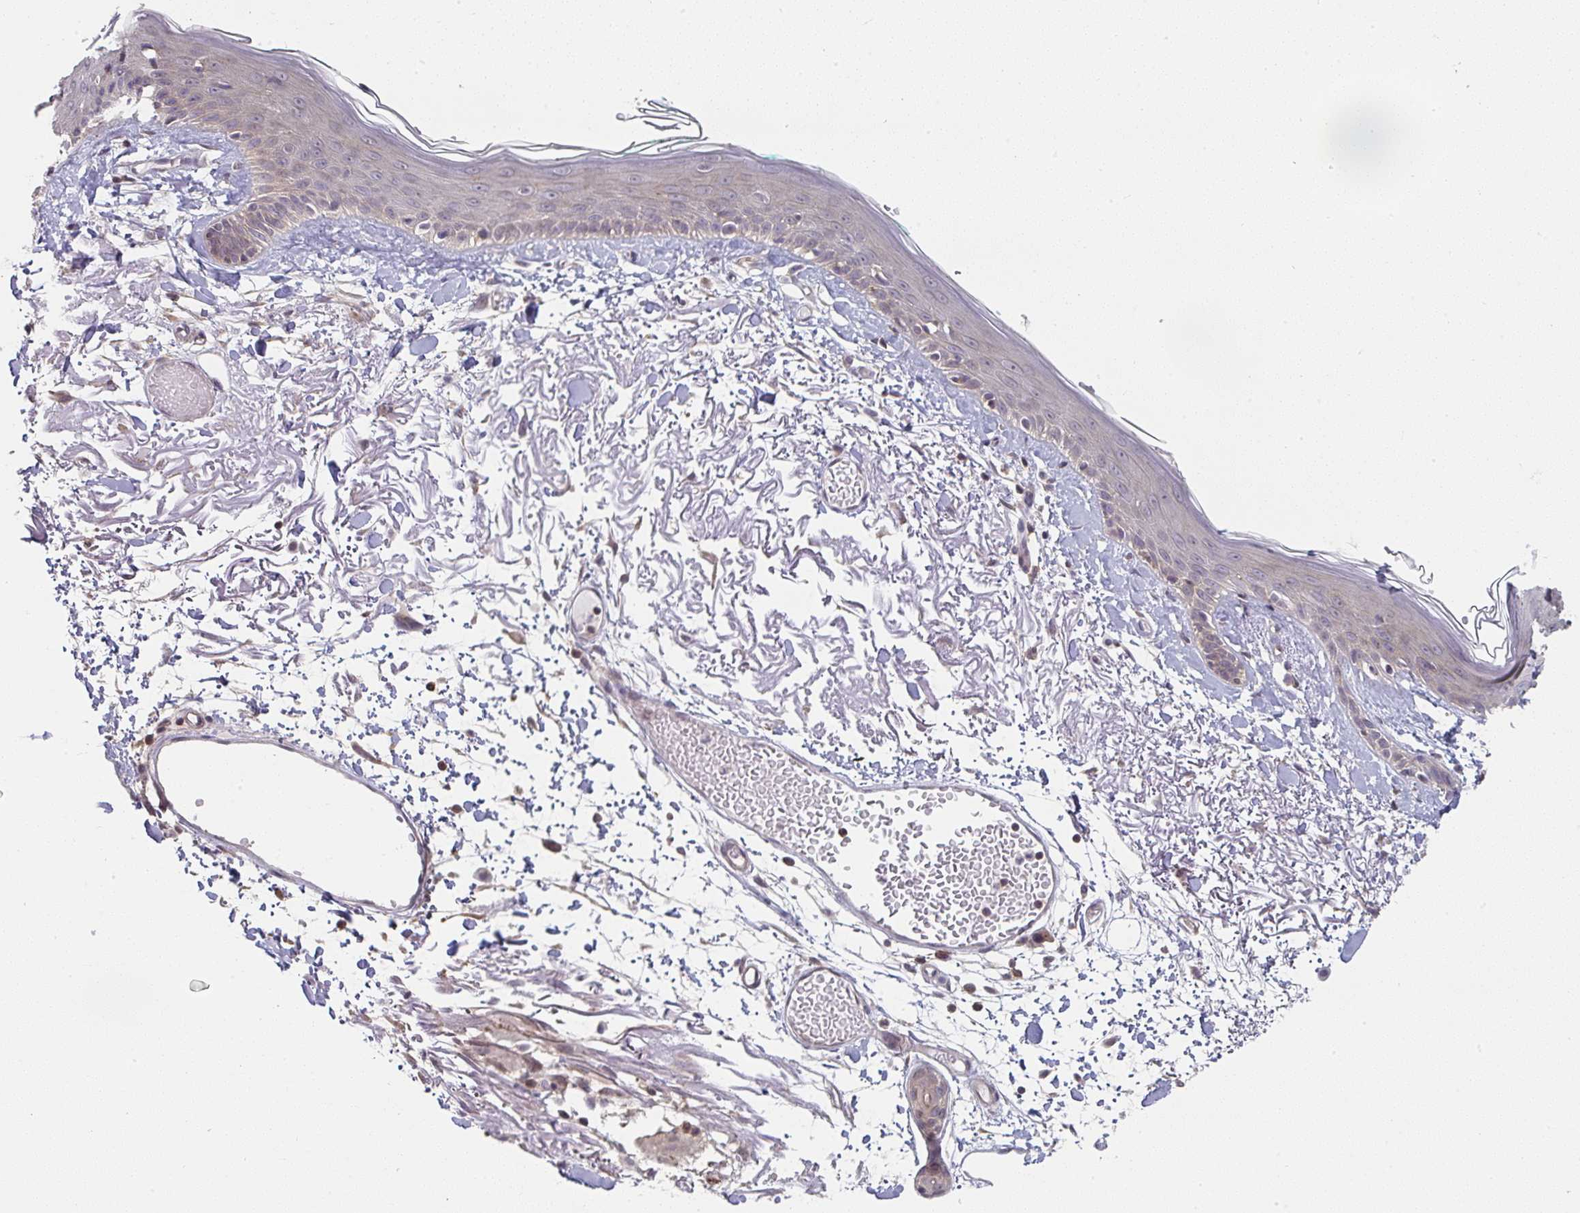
{"staining": {"intensity": "negative", "quantity": "none", "location": "none"}, "tissue": "skin", "cell_type": "Fibroblasts", "image_type": "normal", "snomed": [{"axis": "morphology", "description": "Normal tissue, NOS"}, {"axis": "topography", "description": "Skin"}], "caption": "IHC of benign skin reveals no staining in fibroblasts. (DAB (3,3'-diaminobenzidine) IHC visualized using brightfield microscopy, high magnification).", "gene": "RANGRF", "patient": {"sex": "male", "age": 79}}